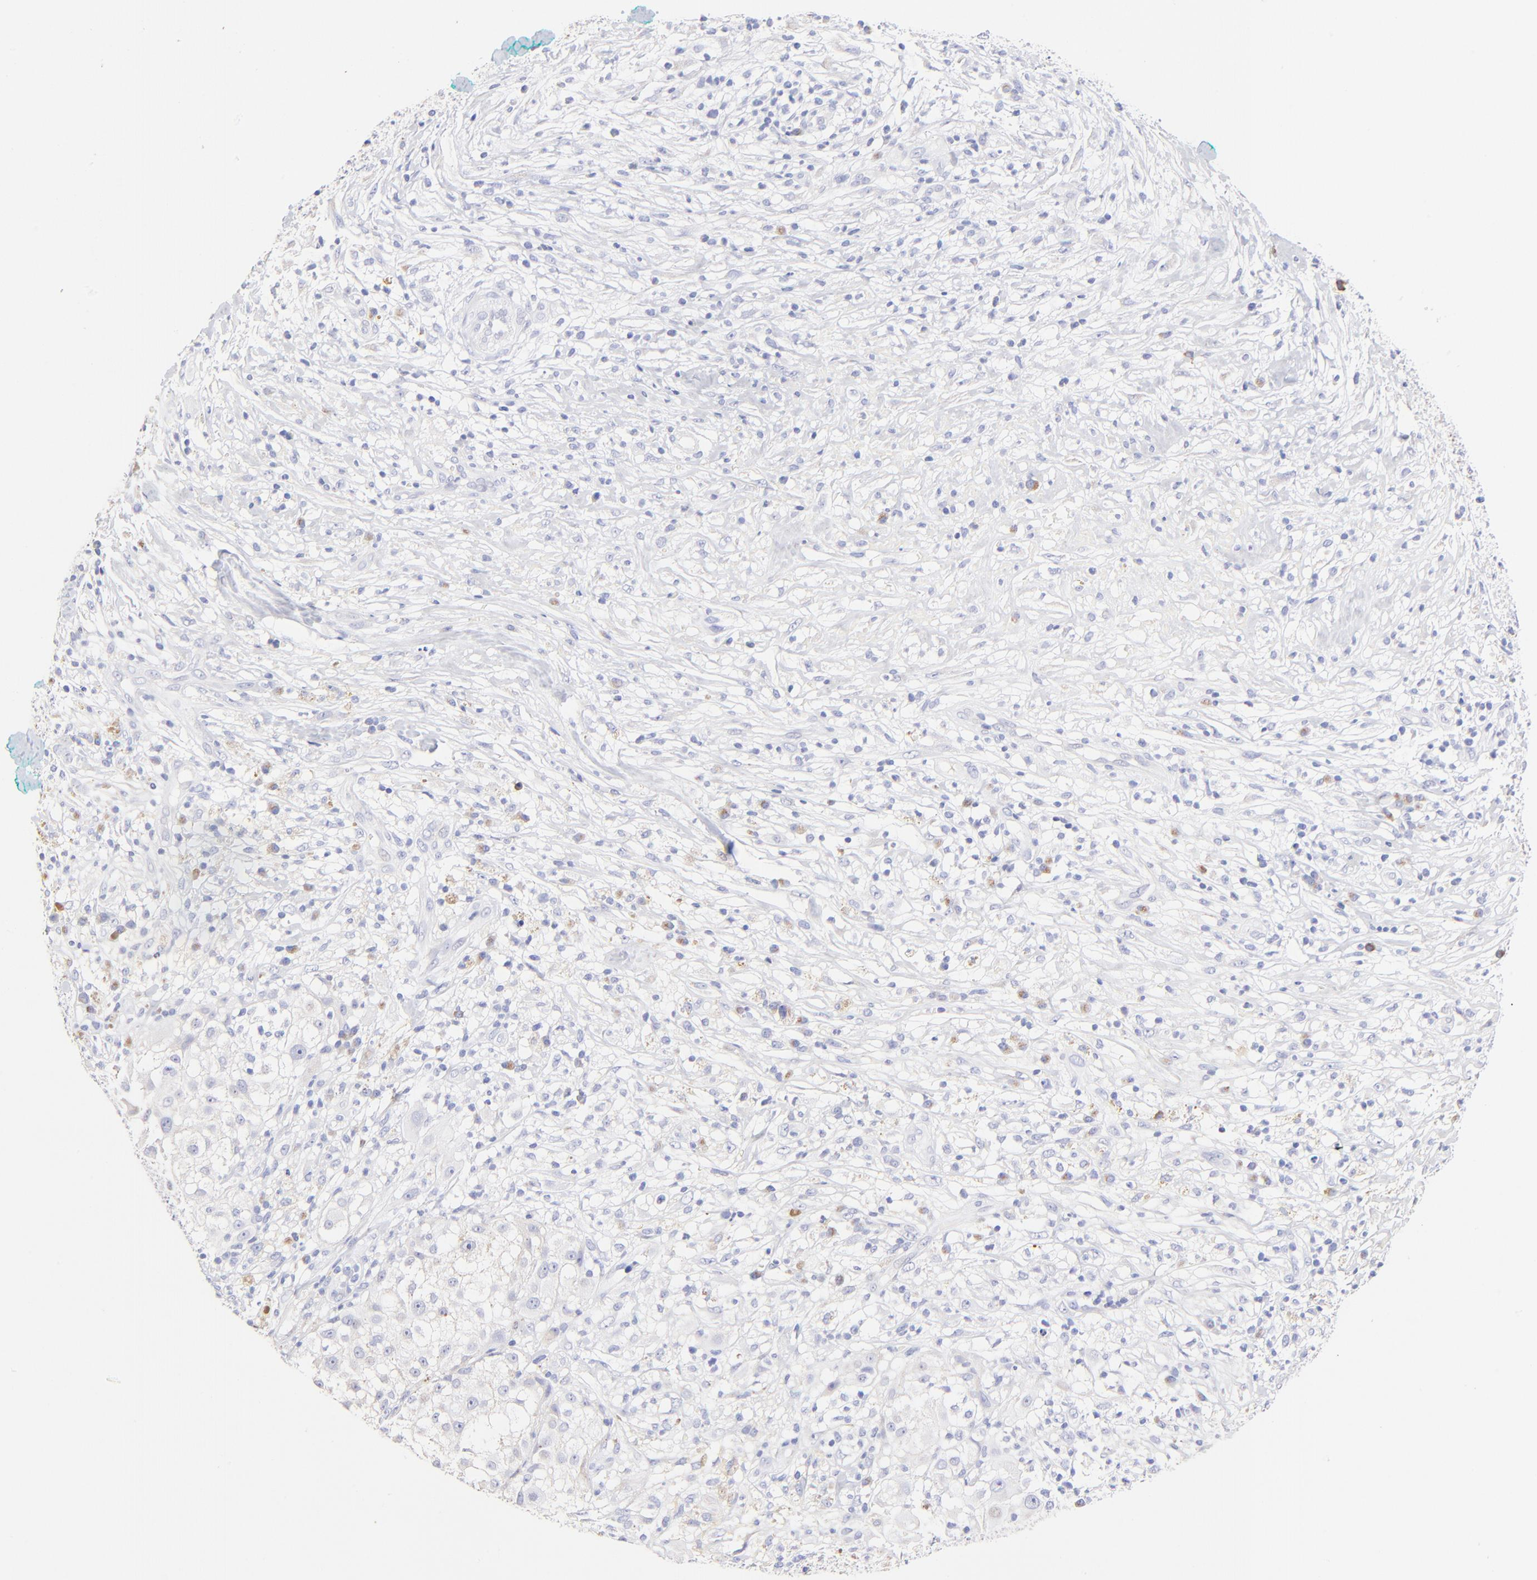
{"staining": {"intensity": "negative", "quantity": "none", "location": "none"}, "tissue": "melanoma", "cell_type": "Tumor cells", "image_type": "cancer", "snomed": [{"axis": "morphology", "description": "Necrosis, NOS"}, {"axis": "morphology", "description": "Malignant melanoma, NOS"}, {"axis": "topography", "description": "Skin"}], "caption": "DAB immunohistochemical staining of human malignant melanoma exhibits no significant positivity in tumor cells. The staining is performed using DAB brown chromogen with nuclei counter-stained in using hematoxylin.", "gene": "ASB9", "patient": {"sex": "female", "age": 87}}